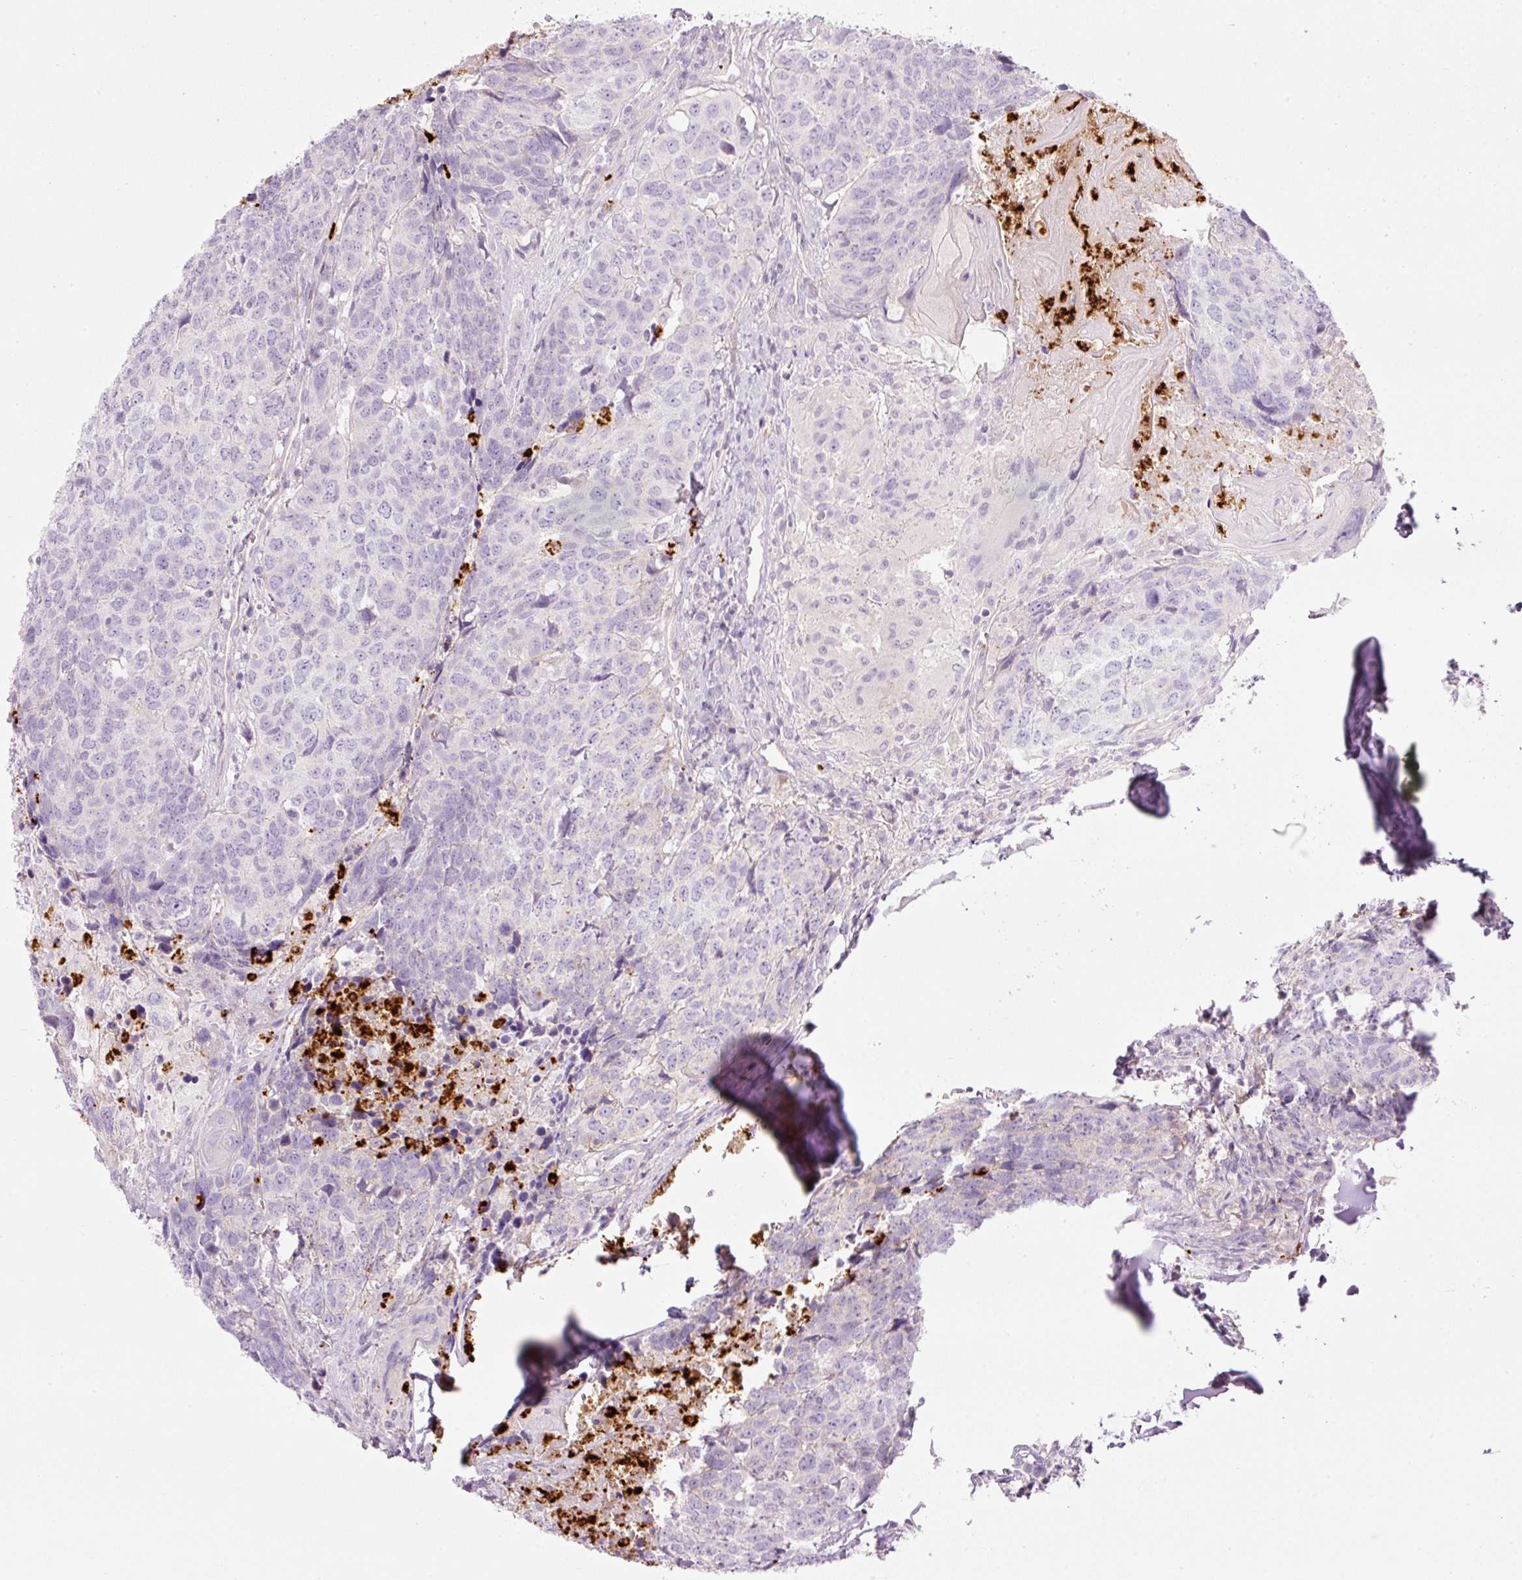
{"staining": {"intensity": "negative", "quantity": "none", "location": "none"}, "tissue": "head and neck cancer", "cell_type": "Tumor cells", "image_type": "cancer", "snomed": [{"axis": "morphology", "description": "Normal tissue, NOS"}, {"axis": "morphology", "description": "Squamous cell carcinoma, NOS"}, {"axis": "topography", "description": "Skeletal muscle"}, {"axis": "topography", "description": "Vascular tissue"}, {"axis": "topography", "description": "Peripheral nerve tissue"}, {"axis": "topography", "description": "Head-Neck"}], "caption": "Tumor cells show no significant positivity in head and neck cancer.", "gene": "MAP3K3", "patient": {"sex": "male", "age": 66}}